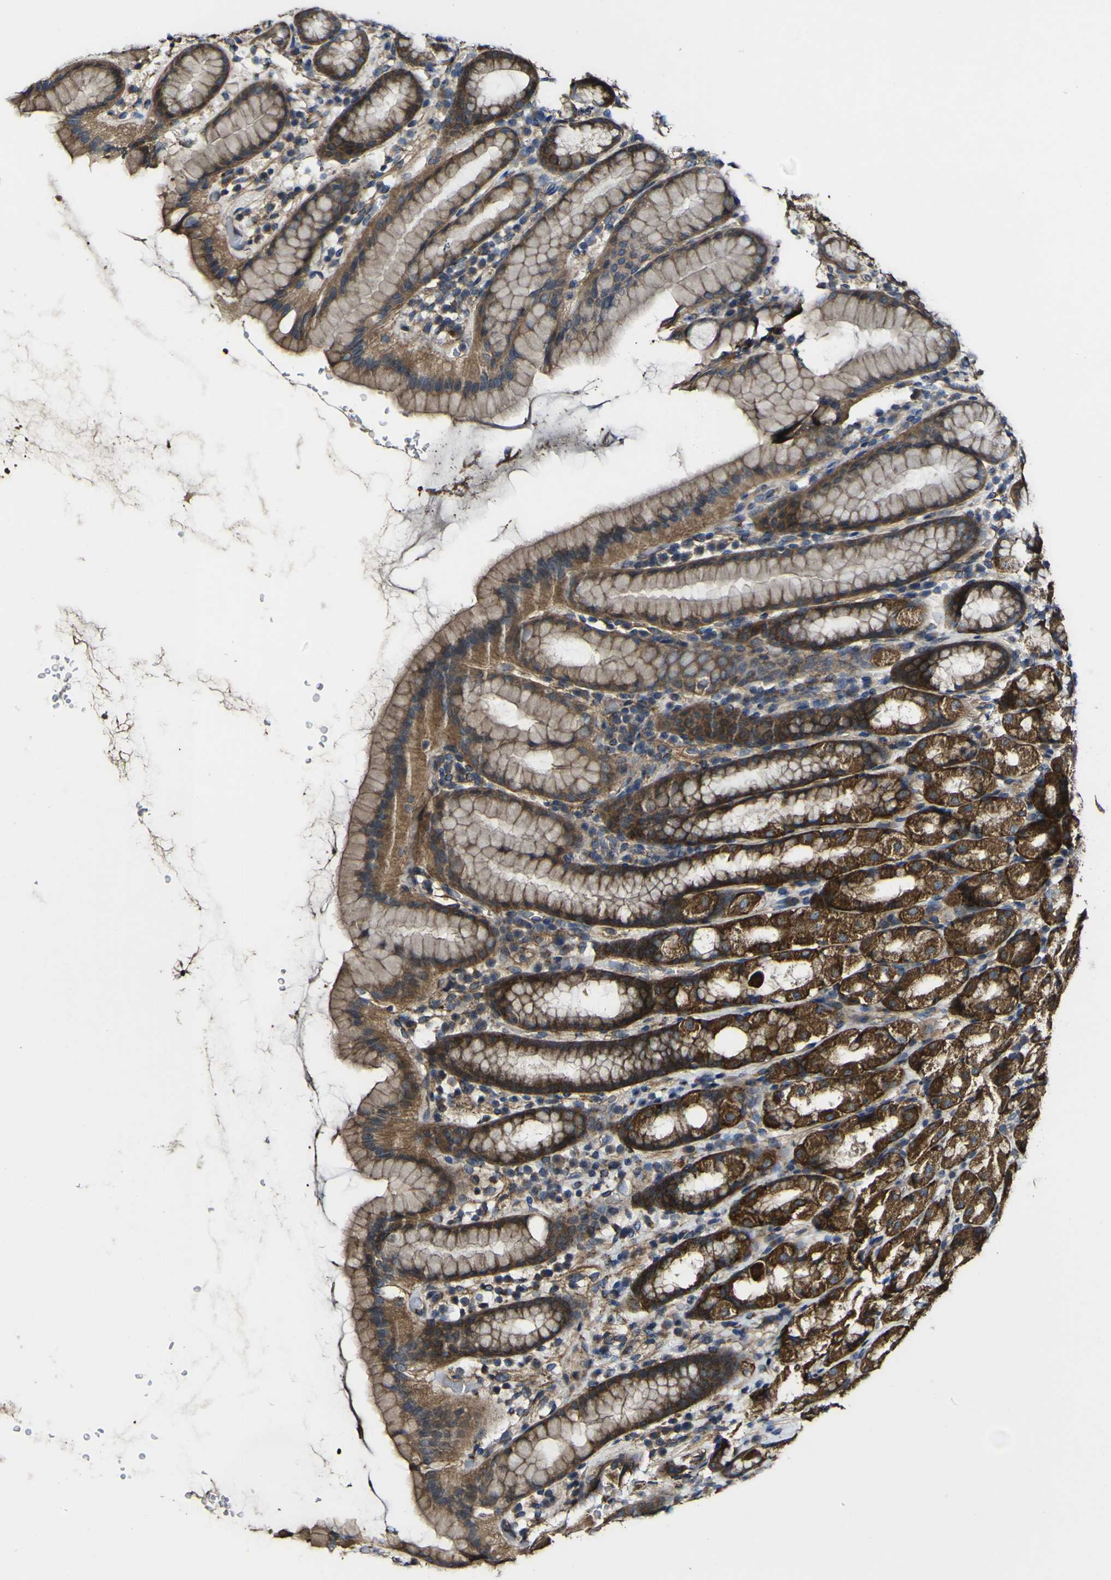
{"staining": {"intensity": "strong", "quantity": ">75%", "location": "cytoplasmic/membranous"}, "tissue": "stomach", "cell_type": "Glandular cells", "image_type": "normal", "snomed": [{"axis": "morphology", "description": "Normal tissue, NOS"}, {"axis": "topography", "description": "Stomach, upper"}], "caption": "This image exhibits immunohistochemistry staining of unremarkable human stomach, with high strong cytoplasmic/membranous staining in approximately >75% of glandular cells.", "gene": "NAALADL2", "patient": {"sex": "male", "age": 68}}